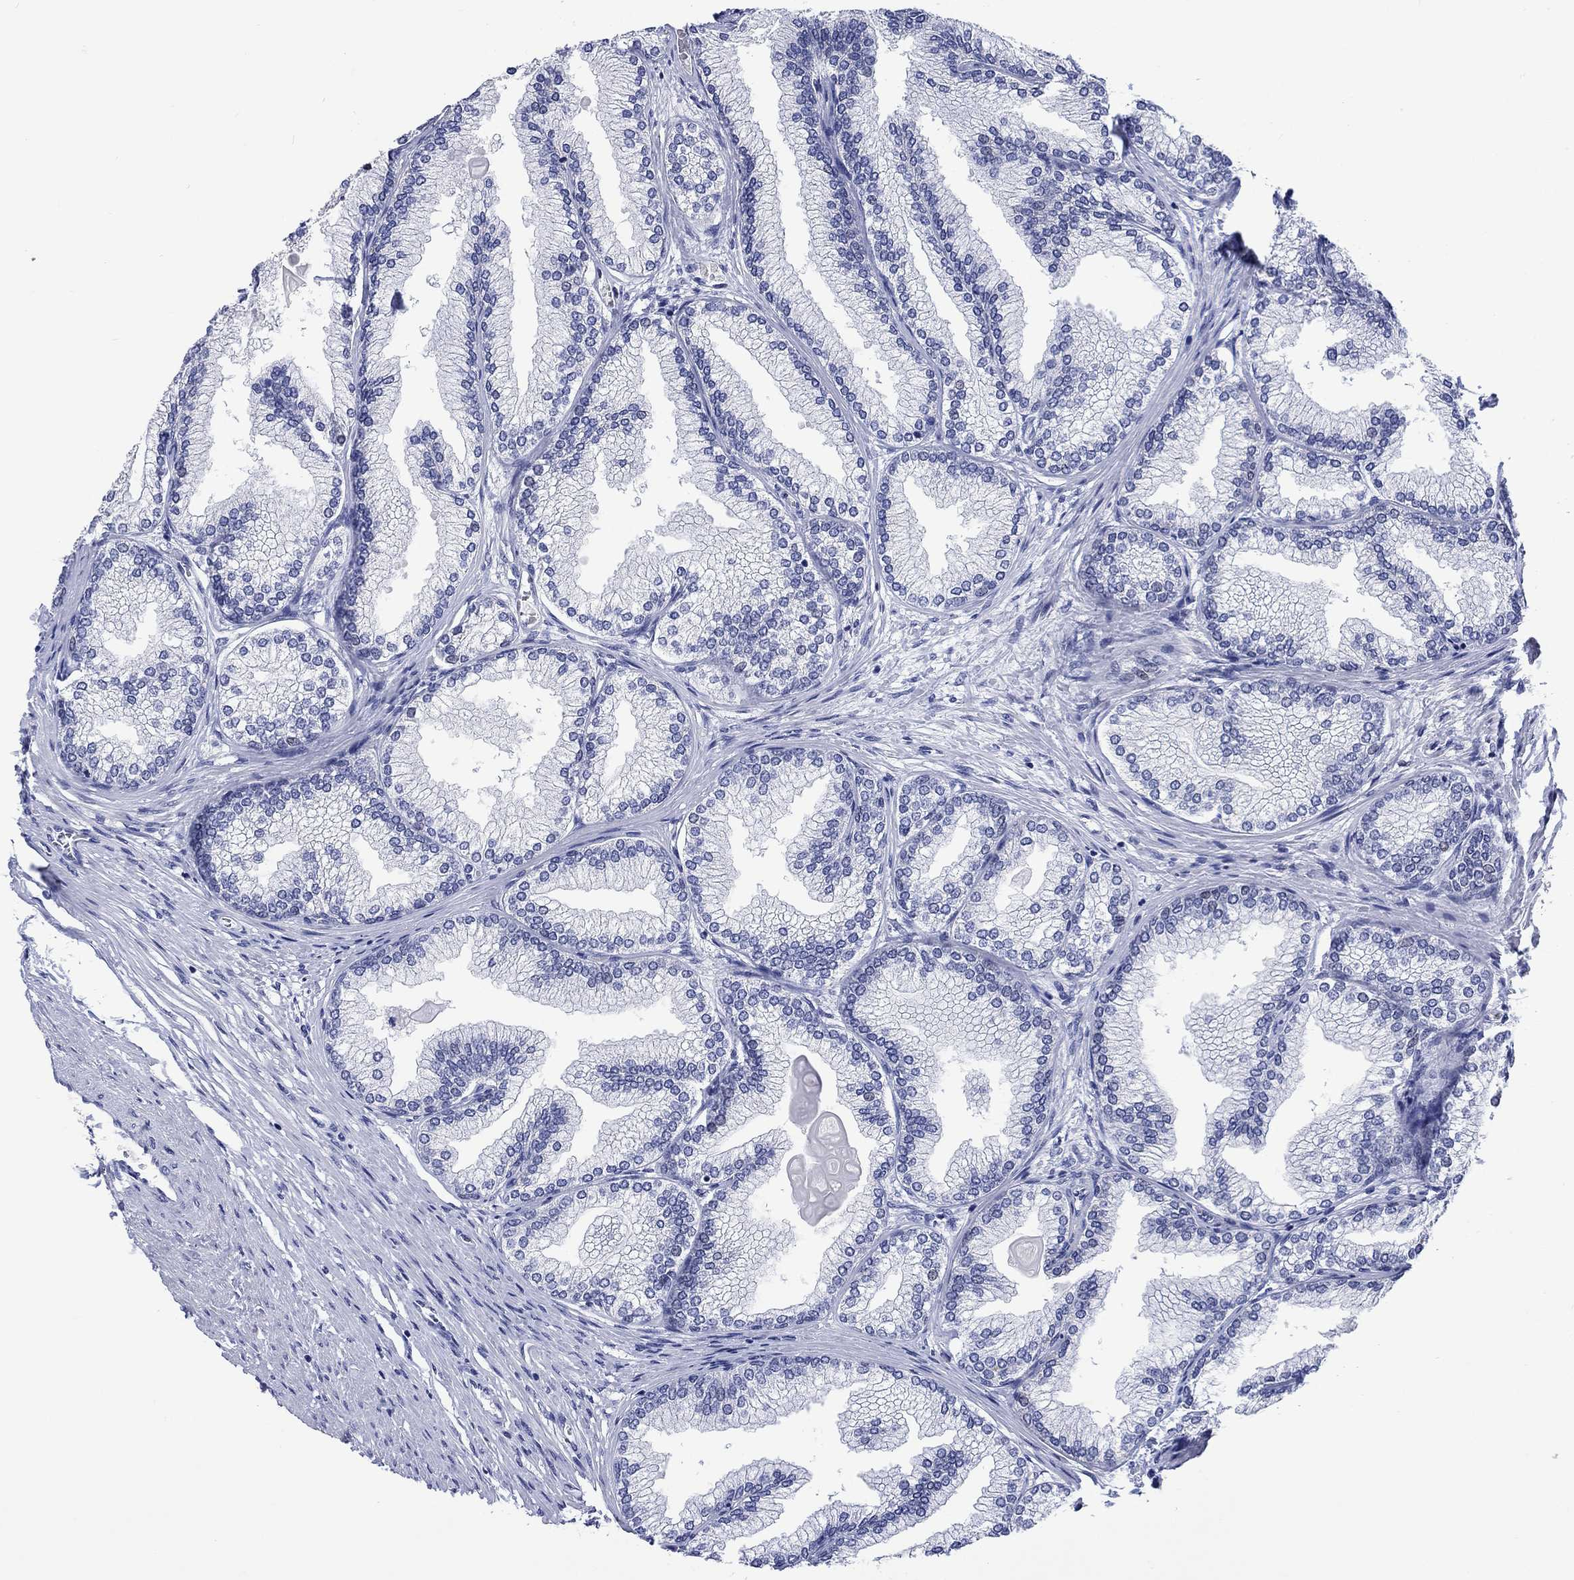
{"staining": {"intensity": "negative", "quantity": "none", "location": "none"}, "tissue": "prostate", "cell_type": "Glandular cells", "image_type": "normal", "snomed": [{"axis": "morphology", "description": "Normal tissue, NOS"}, {"axis": "topography", "description": "Prostate"}], "caption": "This image is of unremarkable prostate stained with IHC to label a protein in brown with the nuclei are counter-stained blue. There is no staining in glandular cells.", "gene": "CDCA2", "patient": {"sex": "male", "age": 72}}